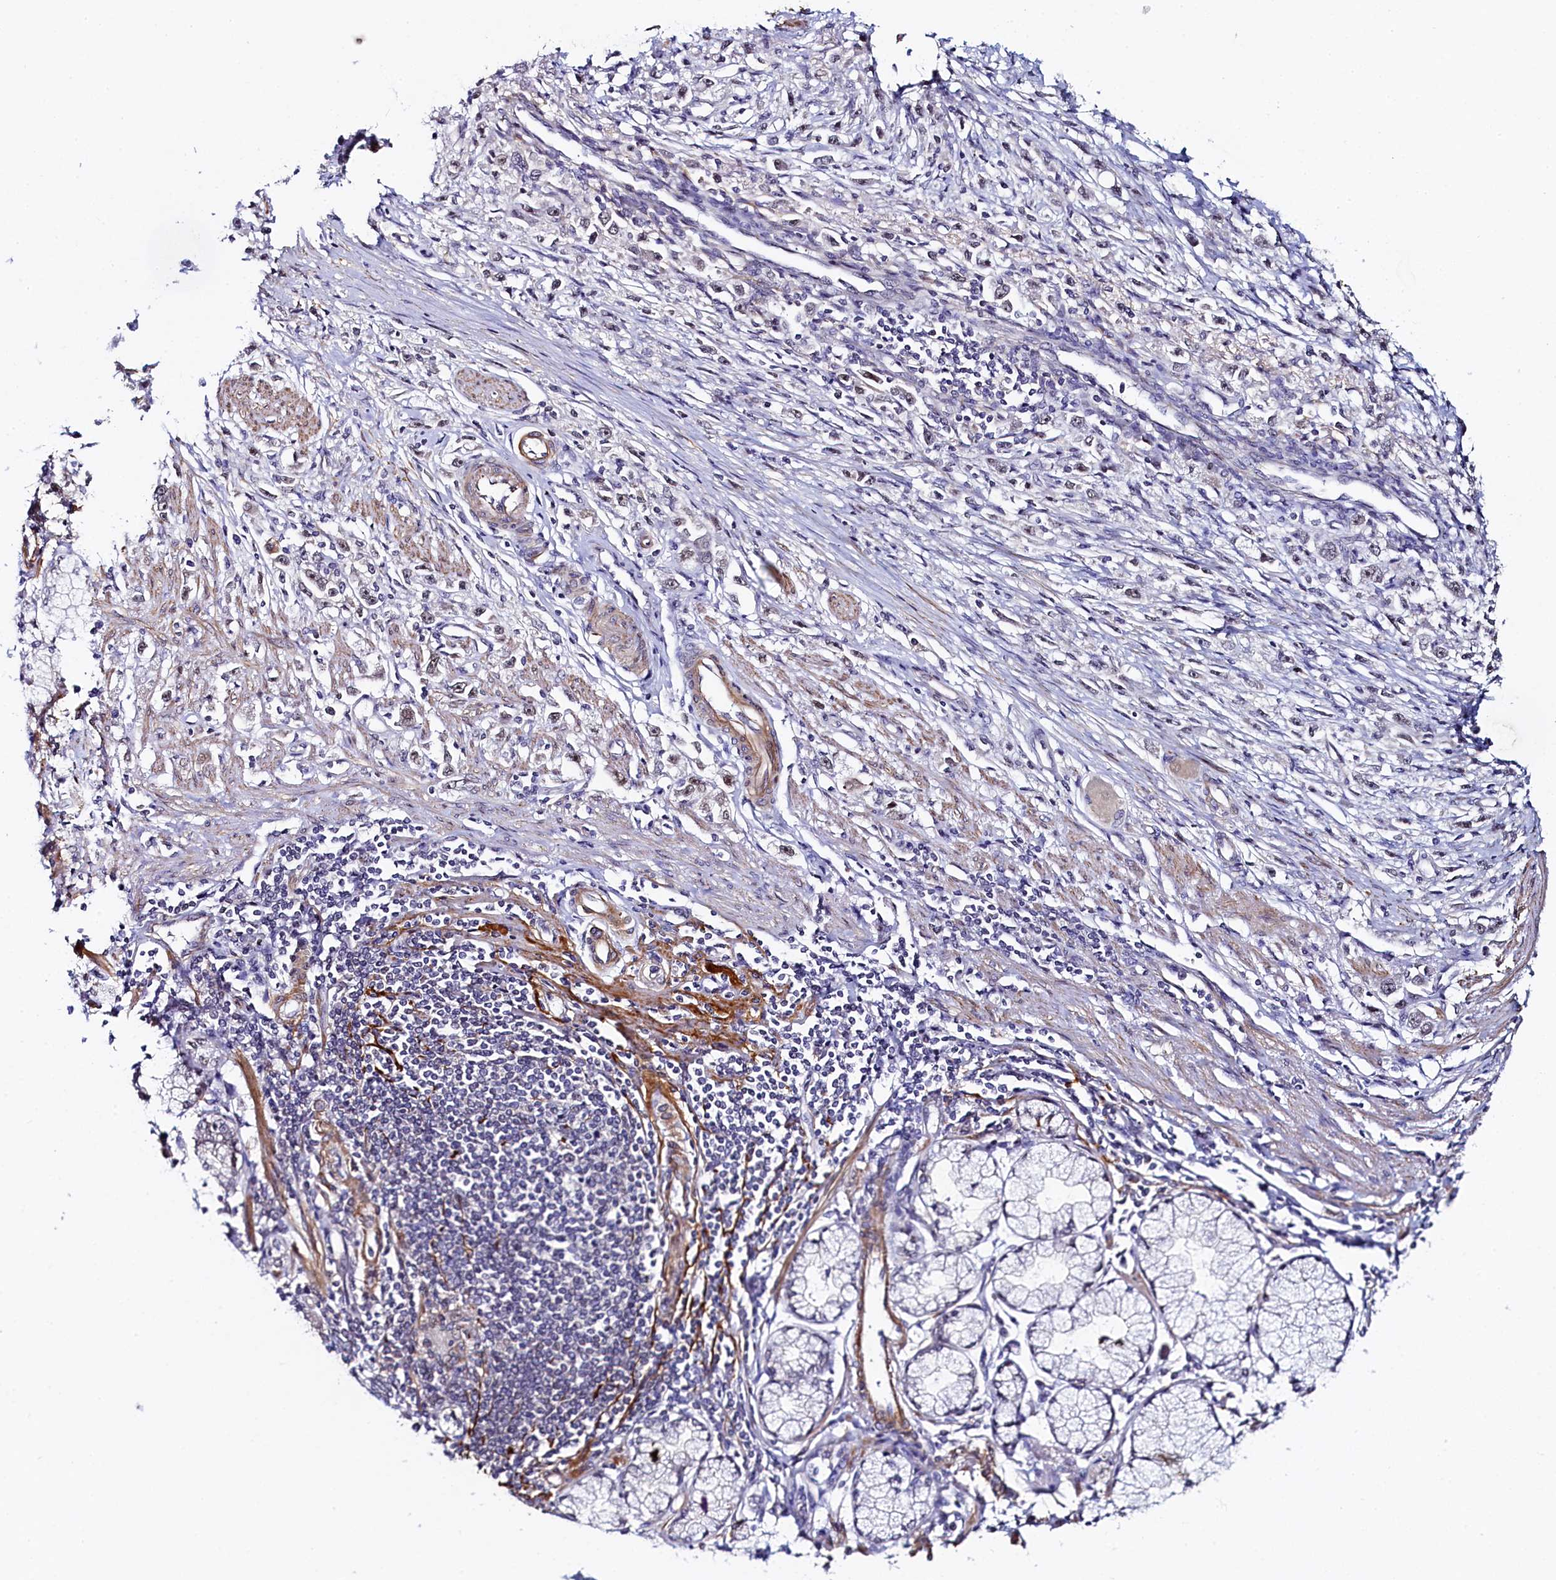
{"staining": {"intensity": "weak", "quantity": "25%-75%", "location": "nuclear"}, "tissue": "stomach cancer", "cell_type": "Tumor cells", "image_type": "cancer", "snomed": [{"axis": "morphology", "description": "Adenocarcinoma, NOS"}, {"axis": "topography", "description": "Stomach"}], "caption": "A brown stain shows weak nuclear expression of a protein in stomach cancer (adenocarcinoma) tumor cells.", "gene": "INTS14", "patient": {"sex": "female", "age": 59}}